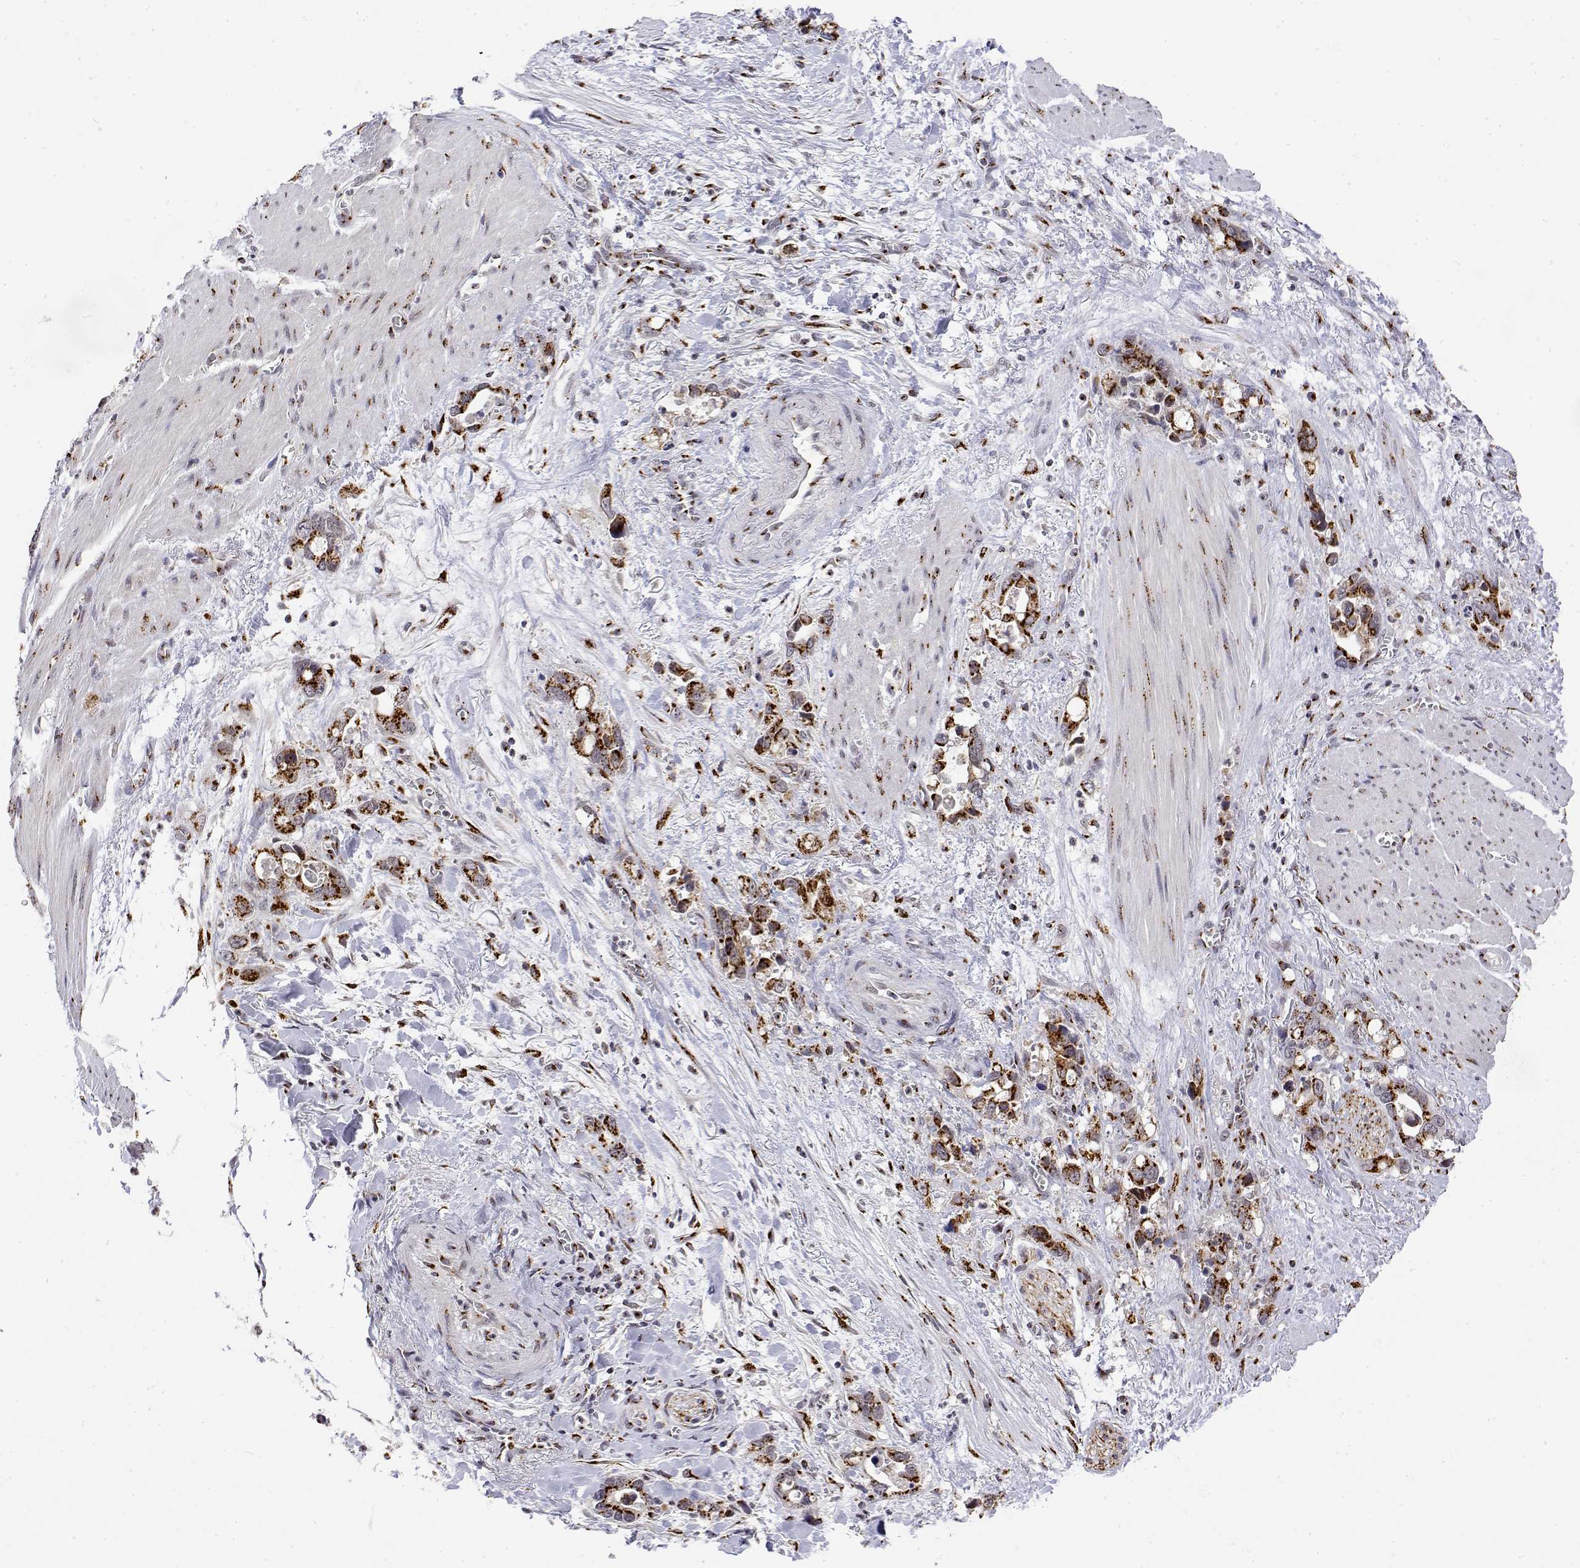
{"staining": {"intensity": "strong", "quantity": ">75%", "location": "cytoplasmic/membranous"}, "tissue": "stomach cancer", "cell_type": "Tumor cells", "image_type": "cancer", "snomed": [{"axis": "morphology", "description": "Normal tissue, NOS"}, {"axis": "morphology", "description": "Adenocarcinoma, NOS"}, {"axis": "topography", "description": "Esophagus"}, {"axis": "topography", "description": "Stomach, upper"}], "caption": "Immunohistochemical staining of stomach cancer (adenocarcinoma) reveals high levels of strong cytoplasmic/membranous expression in about >75% of tumor cells.", "gene": "YIPF3", "patient": {"sex": "male", "age": 74}}